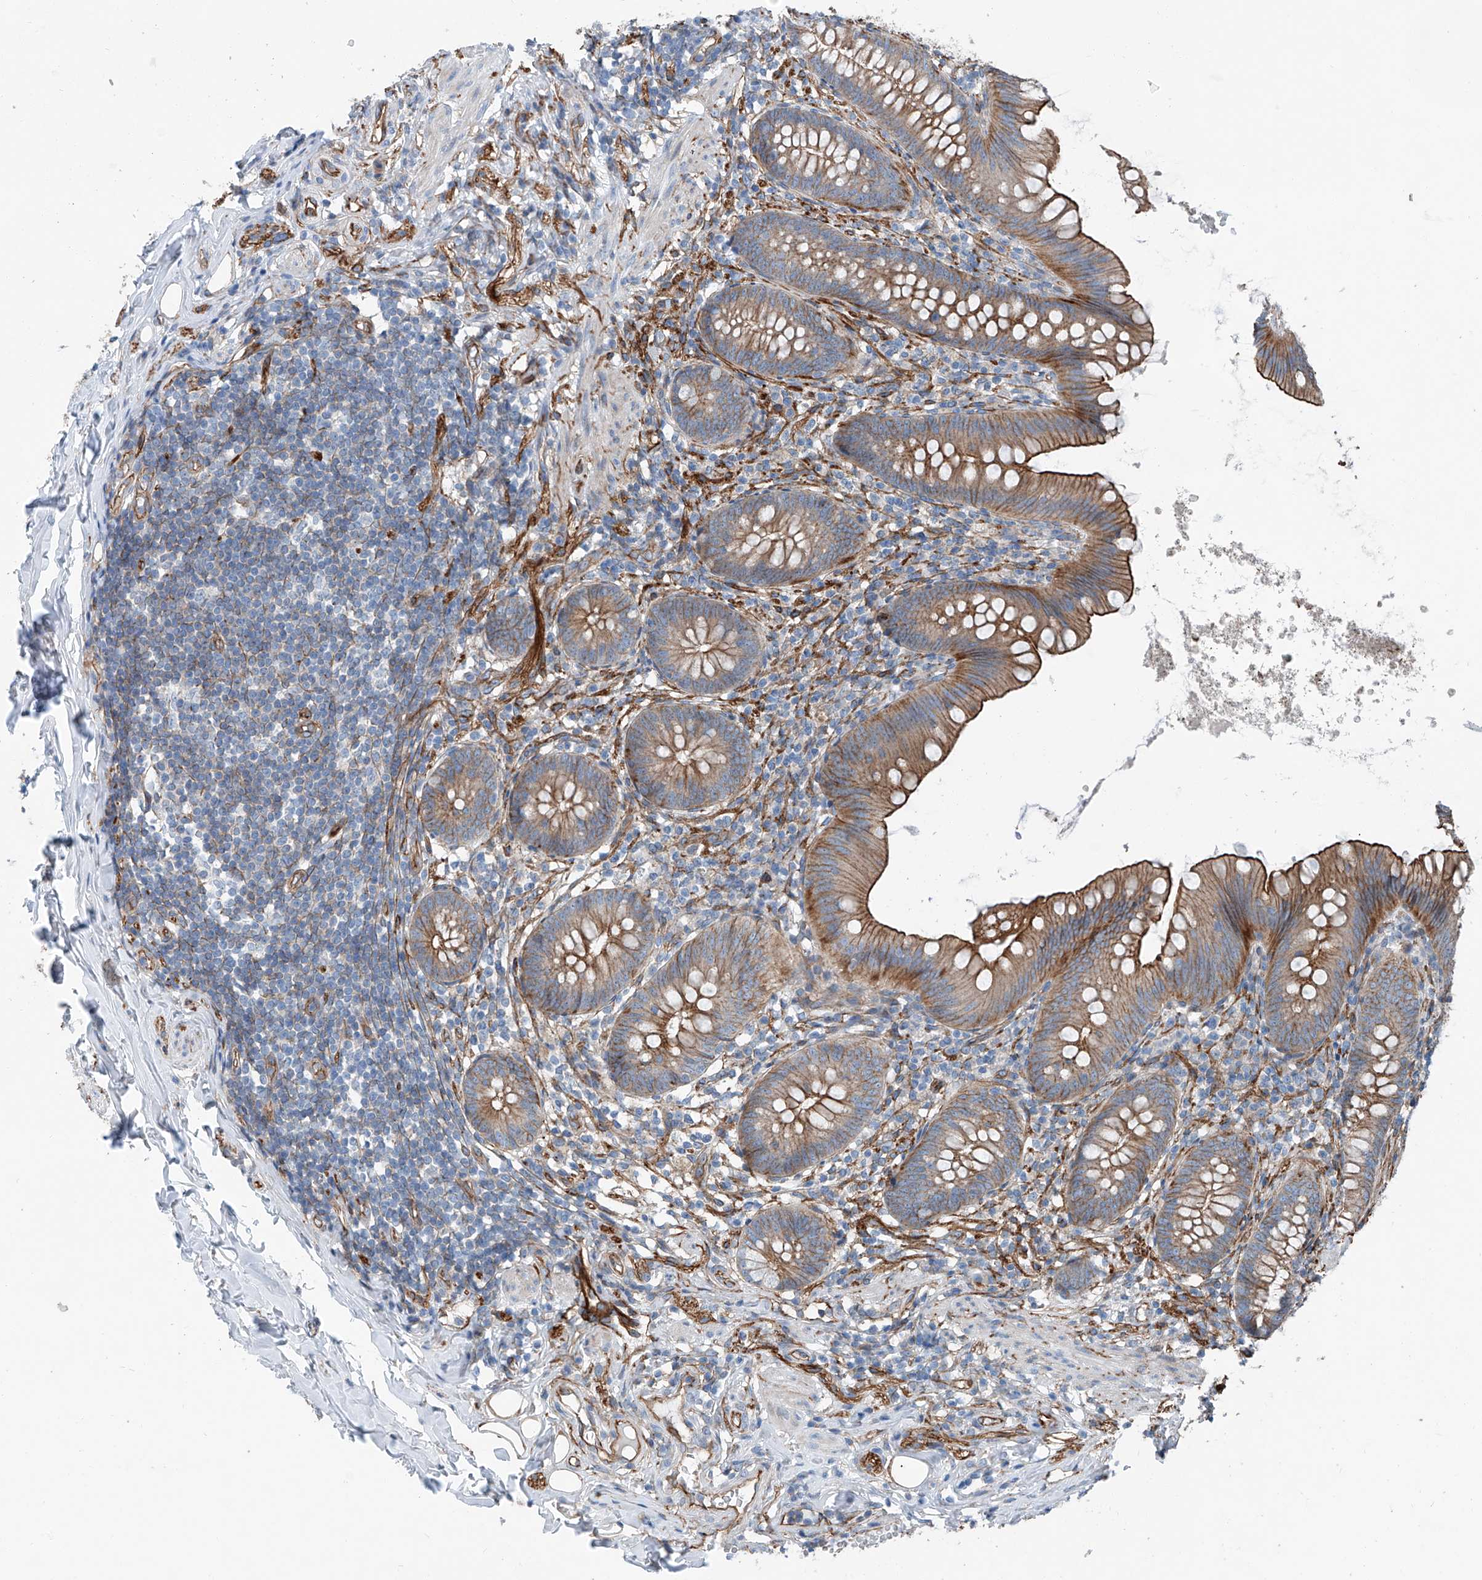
{"staining": {"intensity": "moderate", "quantity": ">75%", "location": "cytoplasmic/membranous"}, "tissue": "appendix", "cell_type": "Glandular cells", "image_type": "normal", "snomed": [{"axis": "morphology", "description": "Normal tissue, NOS"}, {"axis": "topography", "description": "Appendix"}], "caption": "This micrograph displays normal appendix stained with immunohistochemistry to label a protein in brown. The cytoplasmic/membranous of glandular cells show moderate positivity for the protein. Nuclei are counter-stained blue.", "gene": "THEMIS2", "patient": {"sex": "female", "age": 62}}